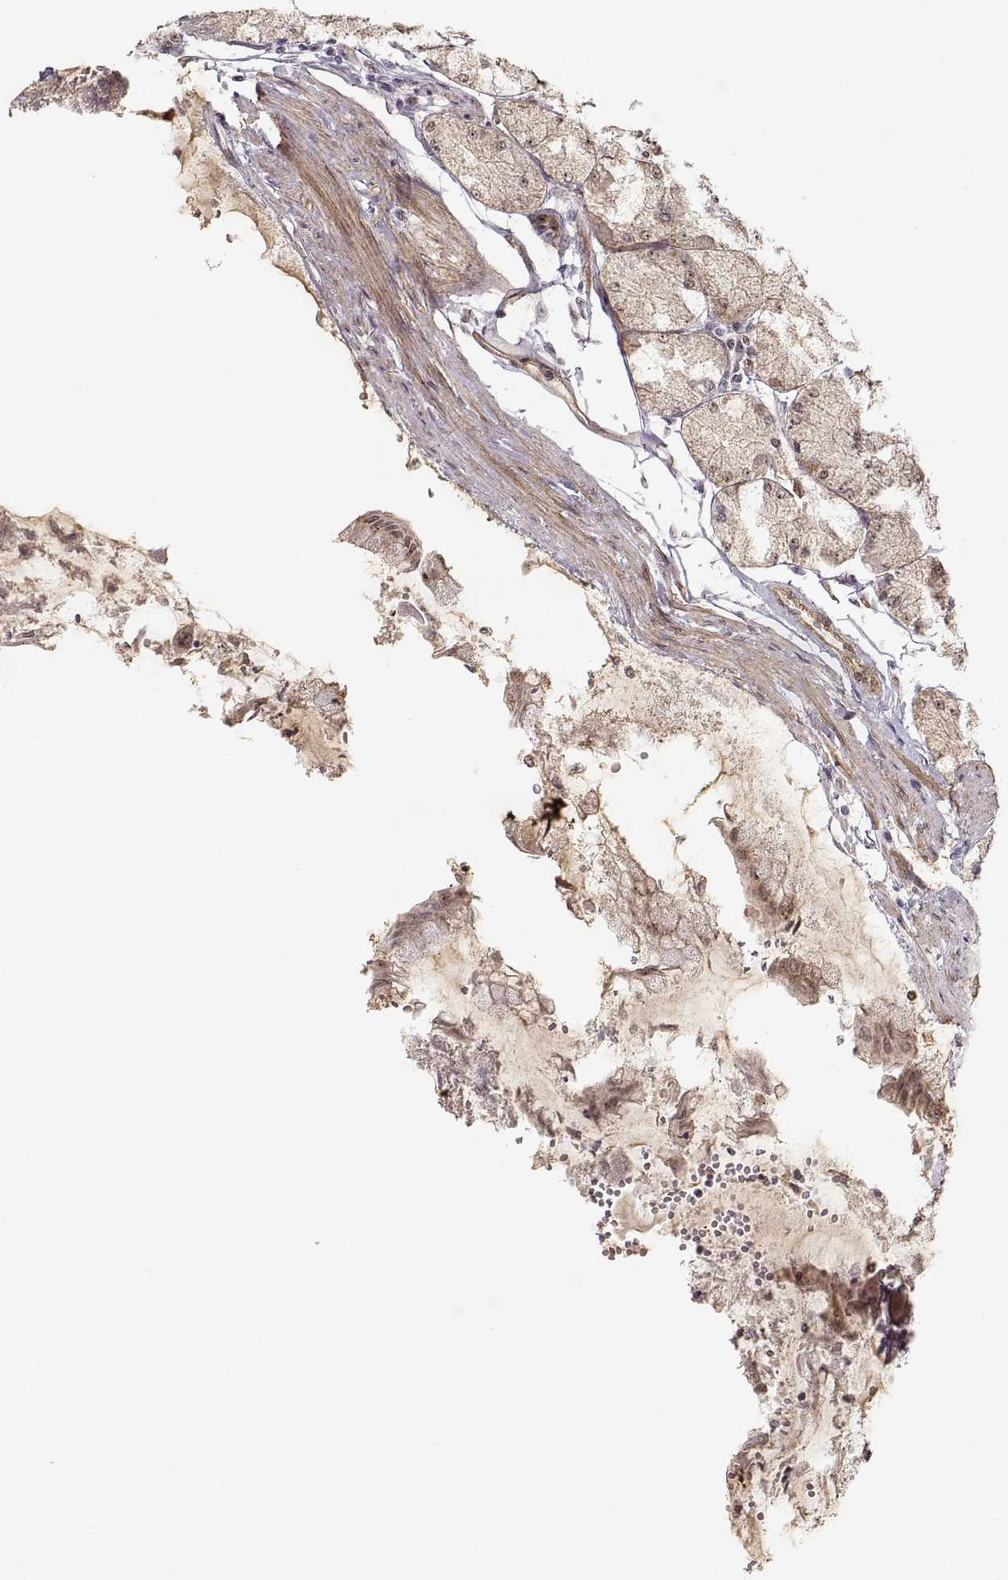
{"staining": {"intensity": "moderate", "quantity": ">75%", "location": "cytoplasmic/membranous,nuclear"}, "tissue": "stomach", "cell_type": "Glandular cells", "image_type": "normal", "snomed": [{"axis": "morphology", "description": "Normal tissue, NOS"}, {"axis": "topography", "description": "Stomach, upper"}], "caption": "Immunohistochemistry (IHC) of unremarkable stomach exhibits medium levels of moderate cytoplasmic/membranous,nuclear positivity in approximately >75% of glandular cells. (DAB = brown stain, brightfield microscopy at high magnification).", "gene": "CIR1", "patient": {"sex": "male", "age": 60}}